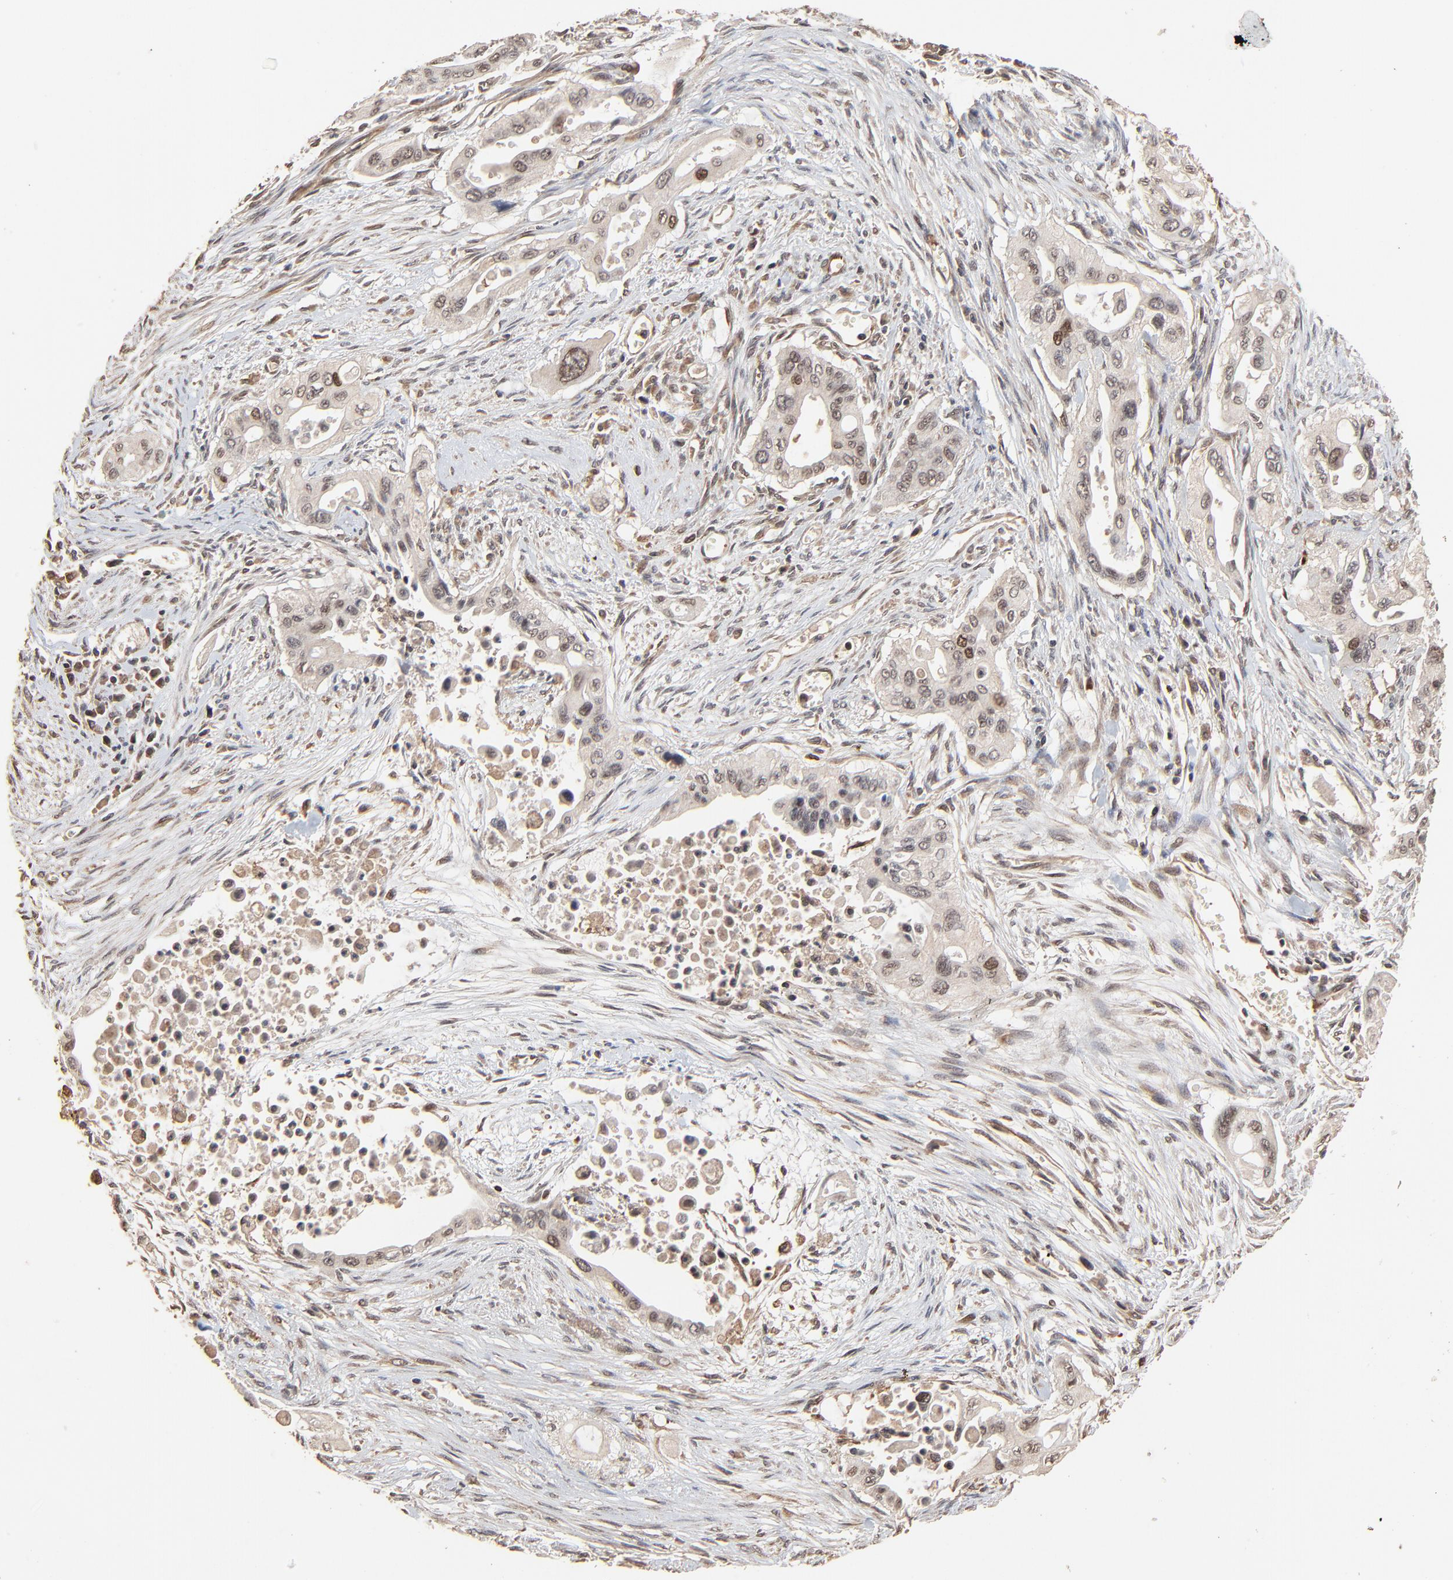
{"staining": {"intensity": "weak", "quantity": ">75%", "location": "cytoplasmic/membranous,nuclear"}, "tissue": "pancreatic cancer", "cell_type": "Tumor cells", "image_type": "cancer", "snomed": [{"axis": "morphology", "description": "Adenocarcinoma, NOS"}, {"axis": "topography", "description": "Pancreas"}], "caption": "DAB (3,3'-diaminobenzidine) immunohistochemical staining of pancreatic cancer shows weak cytoplasmic/membranous and nuclear protein expression in approximately >75% of tumor cells.", "gene": "FAM227A", "patient": {"sex": "male", "age": 77}}